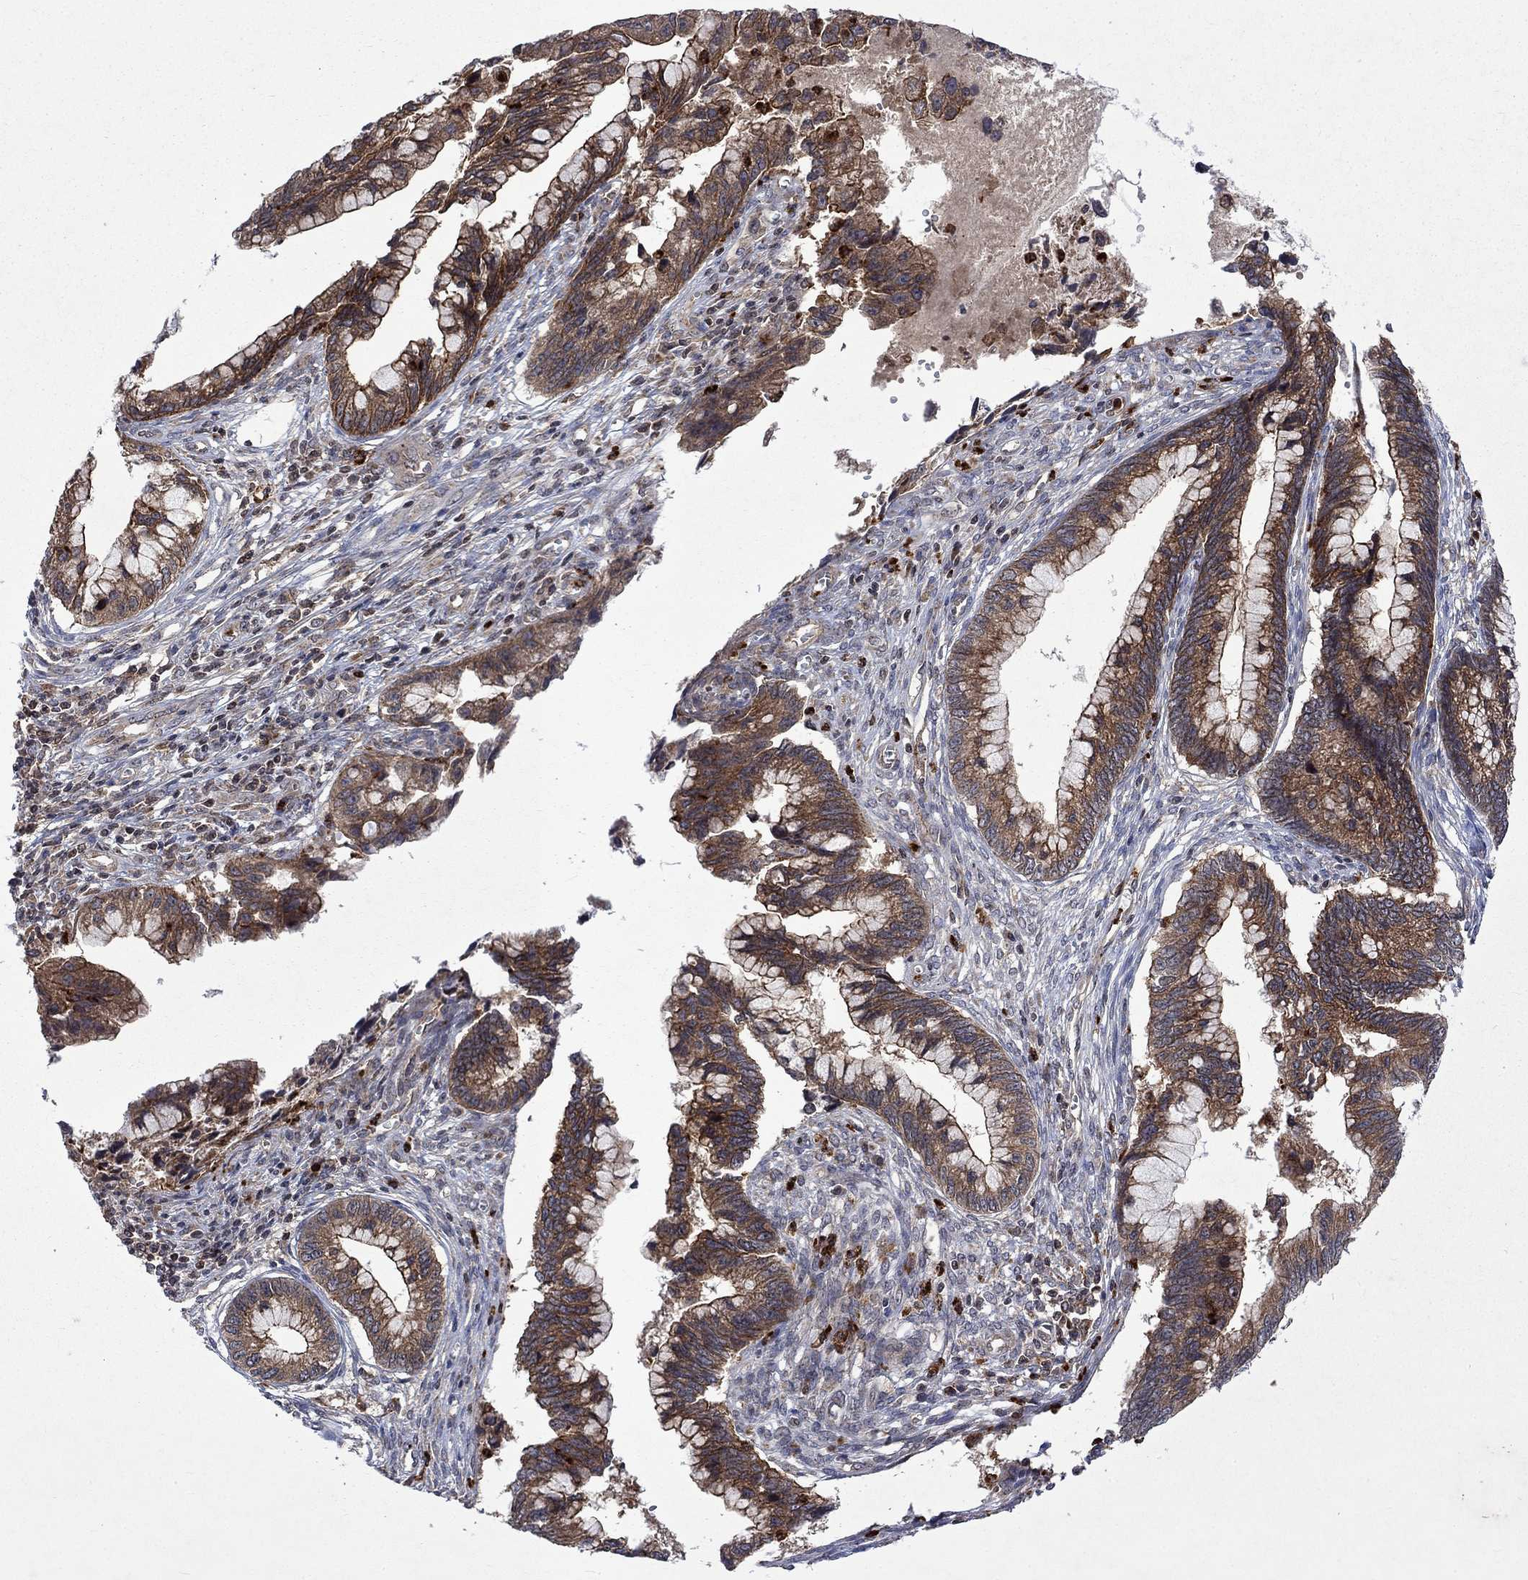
{"staining": {"intensity": "moderate", "quantity": ">75%", "location": "cytoplasmic/membranous"}, "tissue": "cervical cancer", "cell_type": "Tumor cells", "image_type": "cancer", "snomed": [{"axis": "morphology", "description": "Adenocarcinoma, NOS"}, {"axis": "topography", "description": "Cervix"}], "caption": "The immunohistochemical stain shows moderate cytoplasmic/membranous staining in tumor cells of adenocarcinoma (cervical) tissue.", "gene": "TMEM33", "patient": {"sex": "female", "age": 44}}